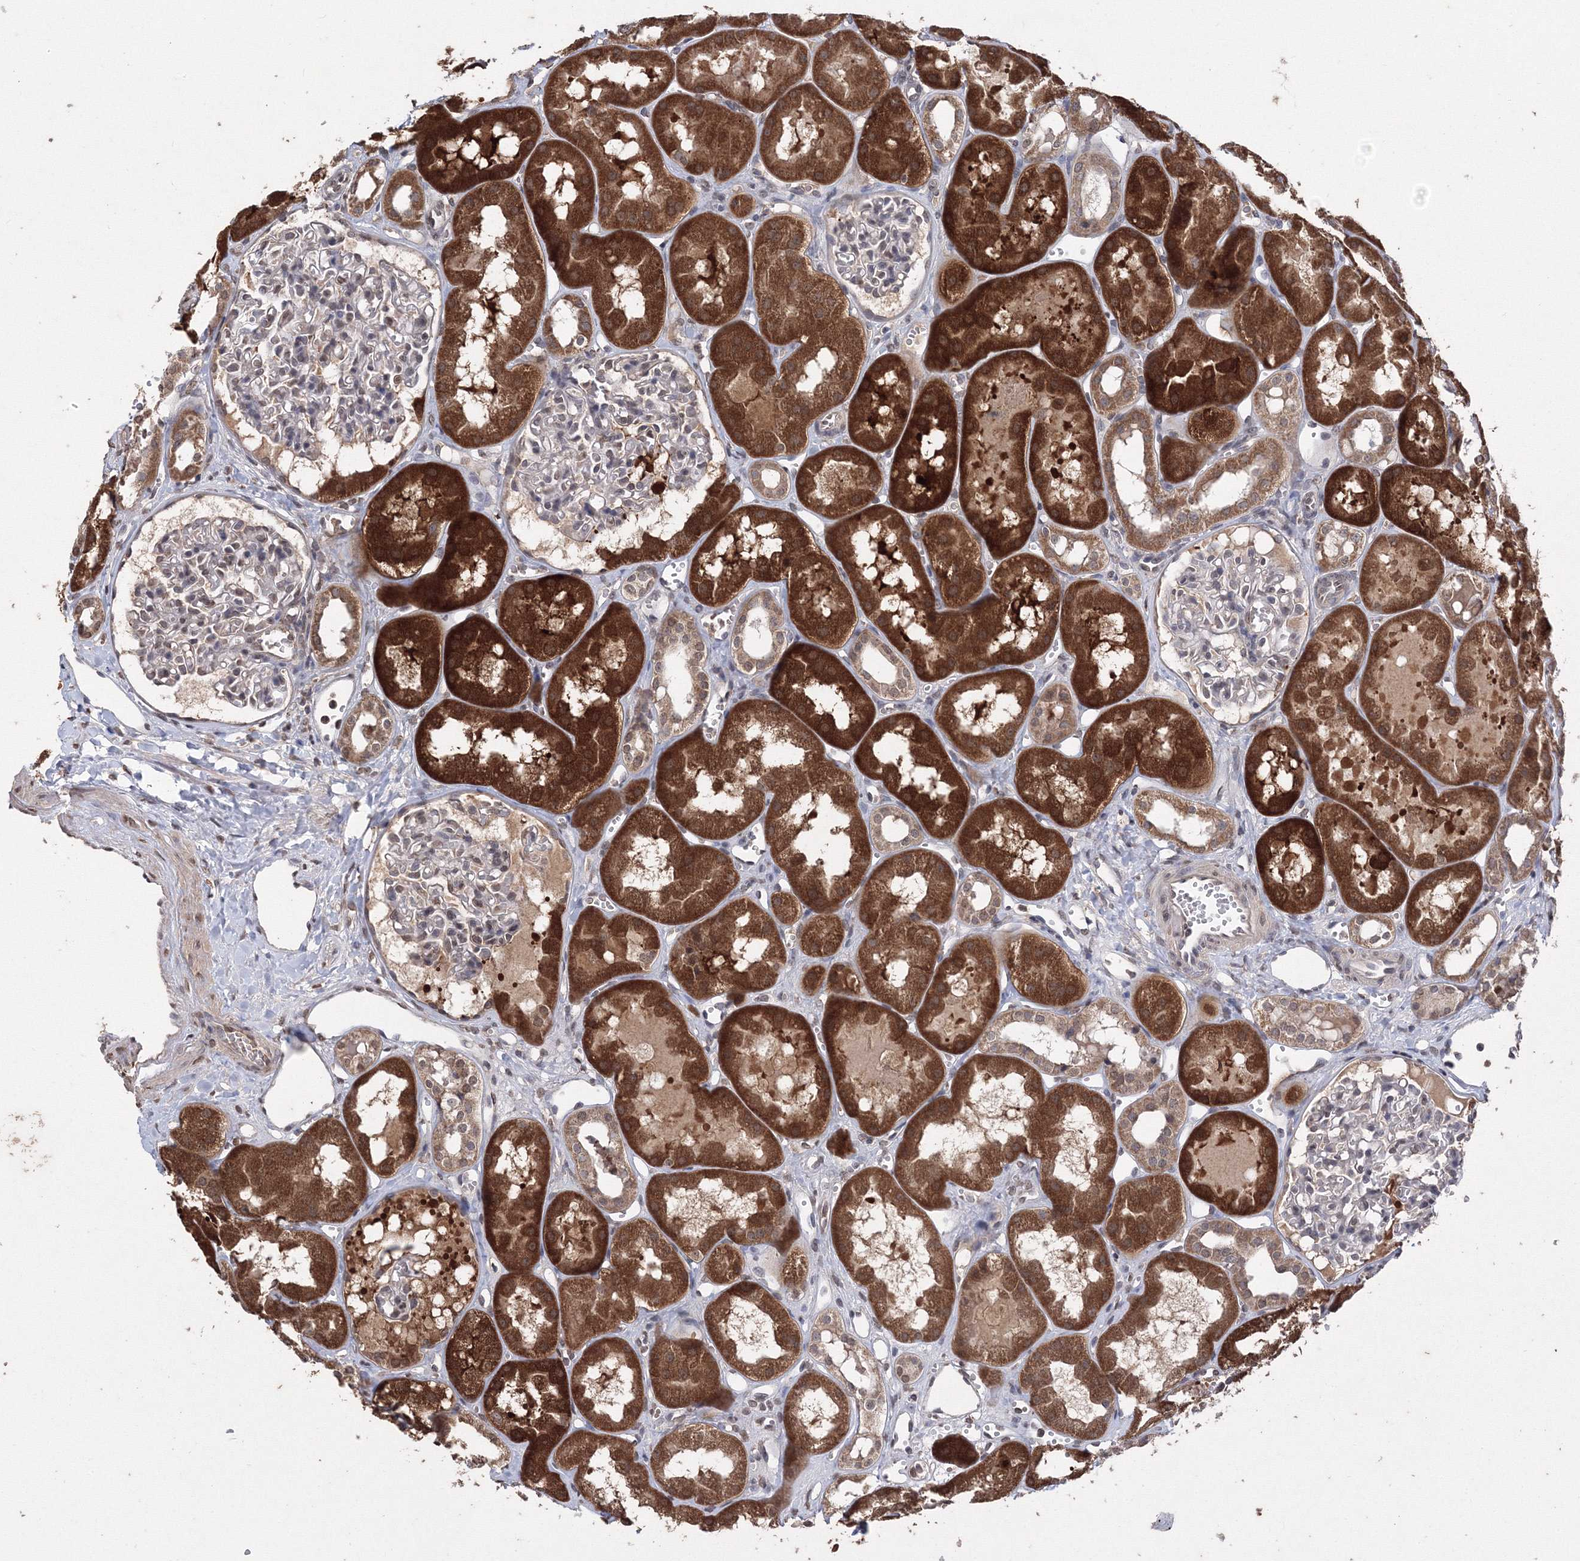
{"staining": {"intensity": "weak", "quantity": "25%-75%", "location": "nuclear"}, "tissue": "kidney", "cell_type": "Cells in glomeruli", "image_type": "normal", "snomed": [{"axis": "morphology", "description": "Normal tissue, NOS"}, {"axis": "topography", "description": "Kidney"}], "caption": "Immunohistochemical staining of benign kidney demonstrates low levels of weak nuclear positivity in approximately 25%-75% of cells in glomeruli. The protein of interest is shown in brown color, while the nuclei are stained blue.", "gene": "GPN1", "patient": {"sex": "male", "age": 16}}